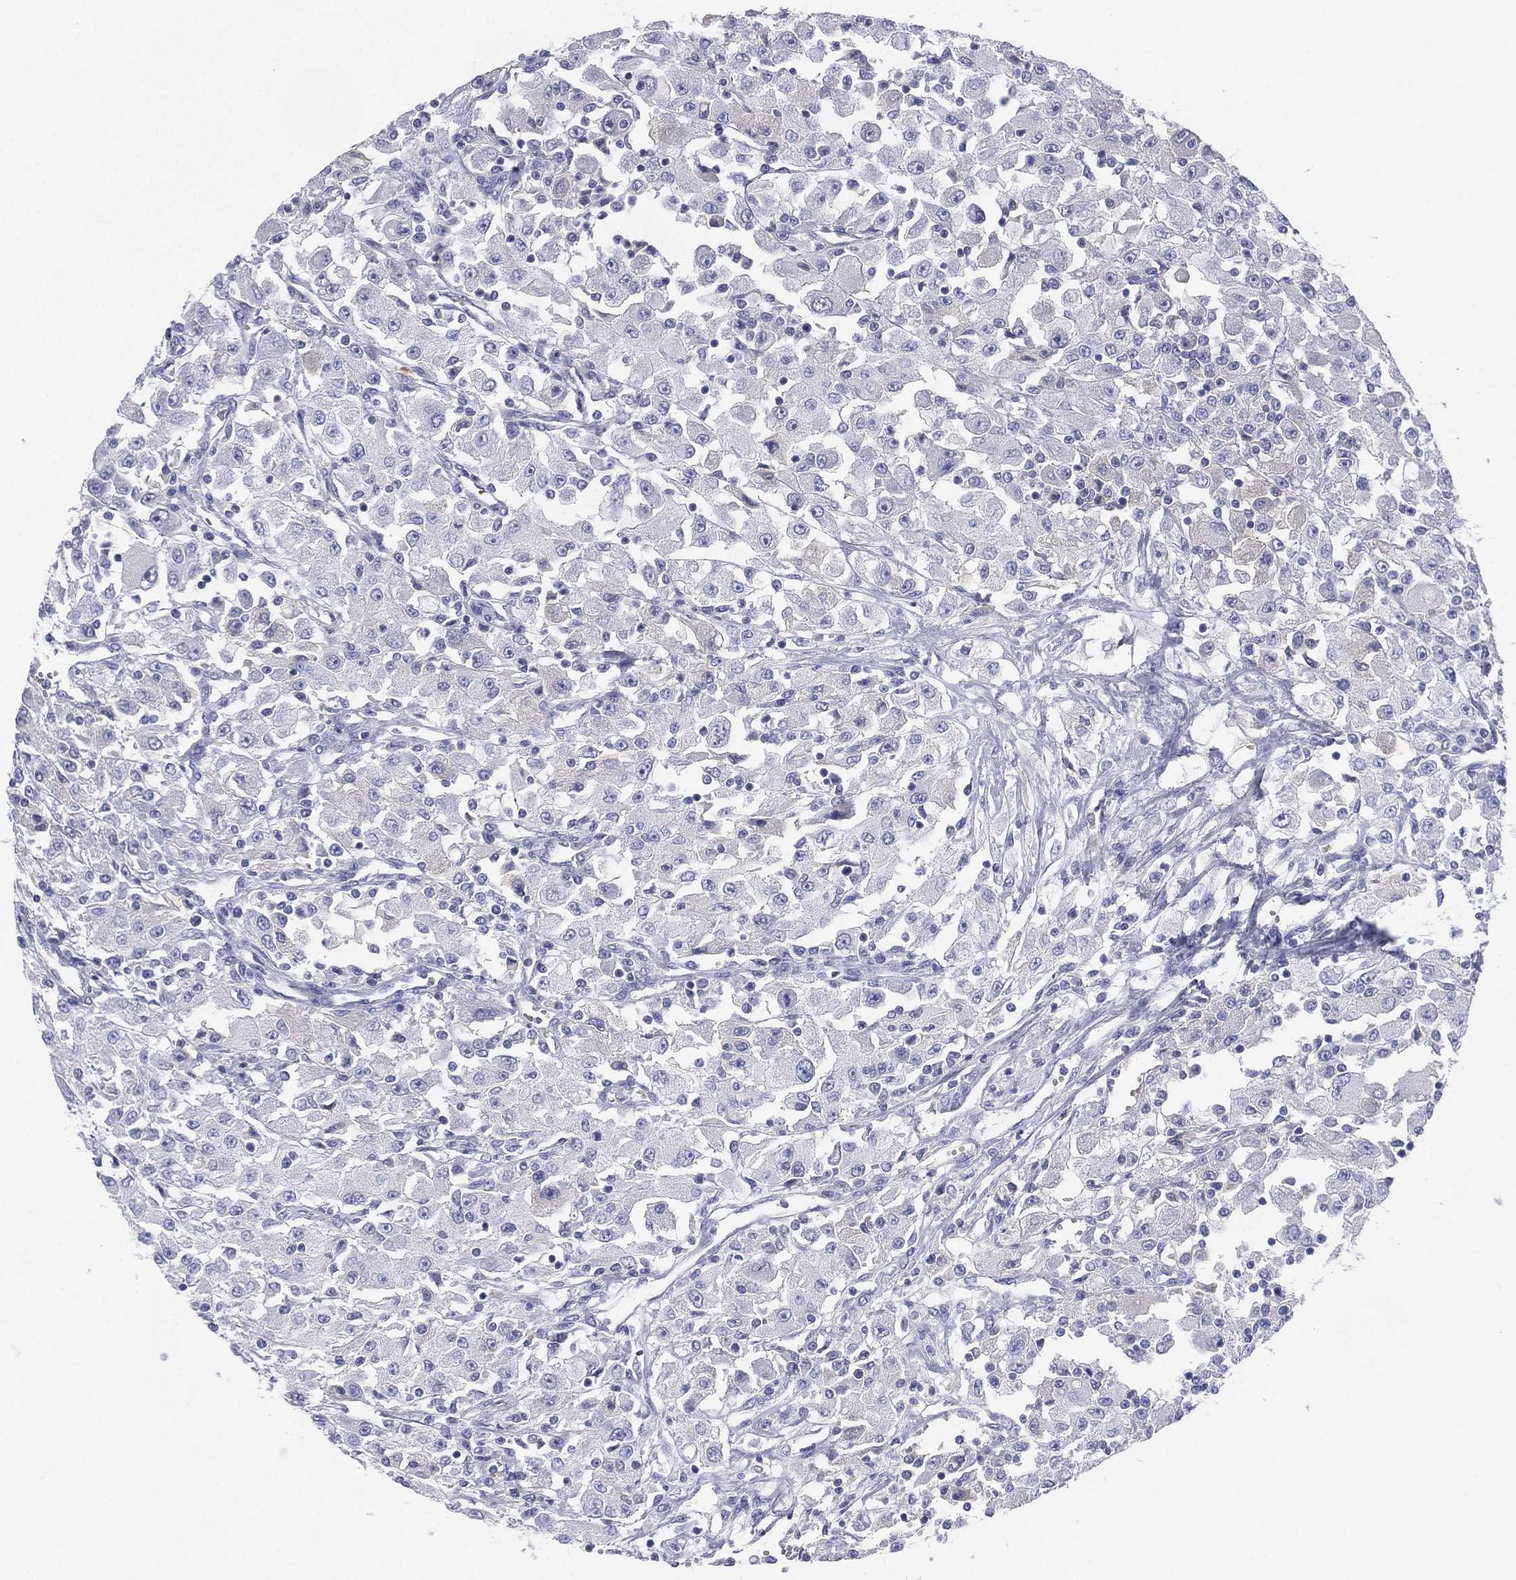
{"staining": {"intensity": "negative", "quantity": "none", "location": "none"}, "tissue": "renal cancer", "cell_type": "Tumor cells", "image_type": "cancer", "snomed": [{"axis": "morphology", "description": "Adenocarcinoma, NOS"}, {"axis": "topography", "description": "Kidney"}], "caption": "Tumor cells show no significant protein positivity in renal adenocarcinoma.", "gene": "CYP2D6", "patient": {"sex": "female", "age": 67}}